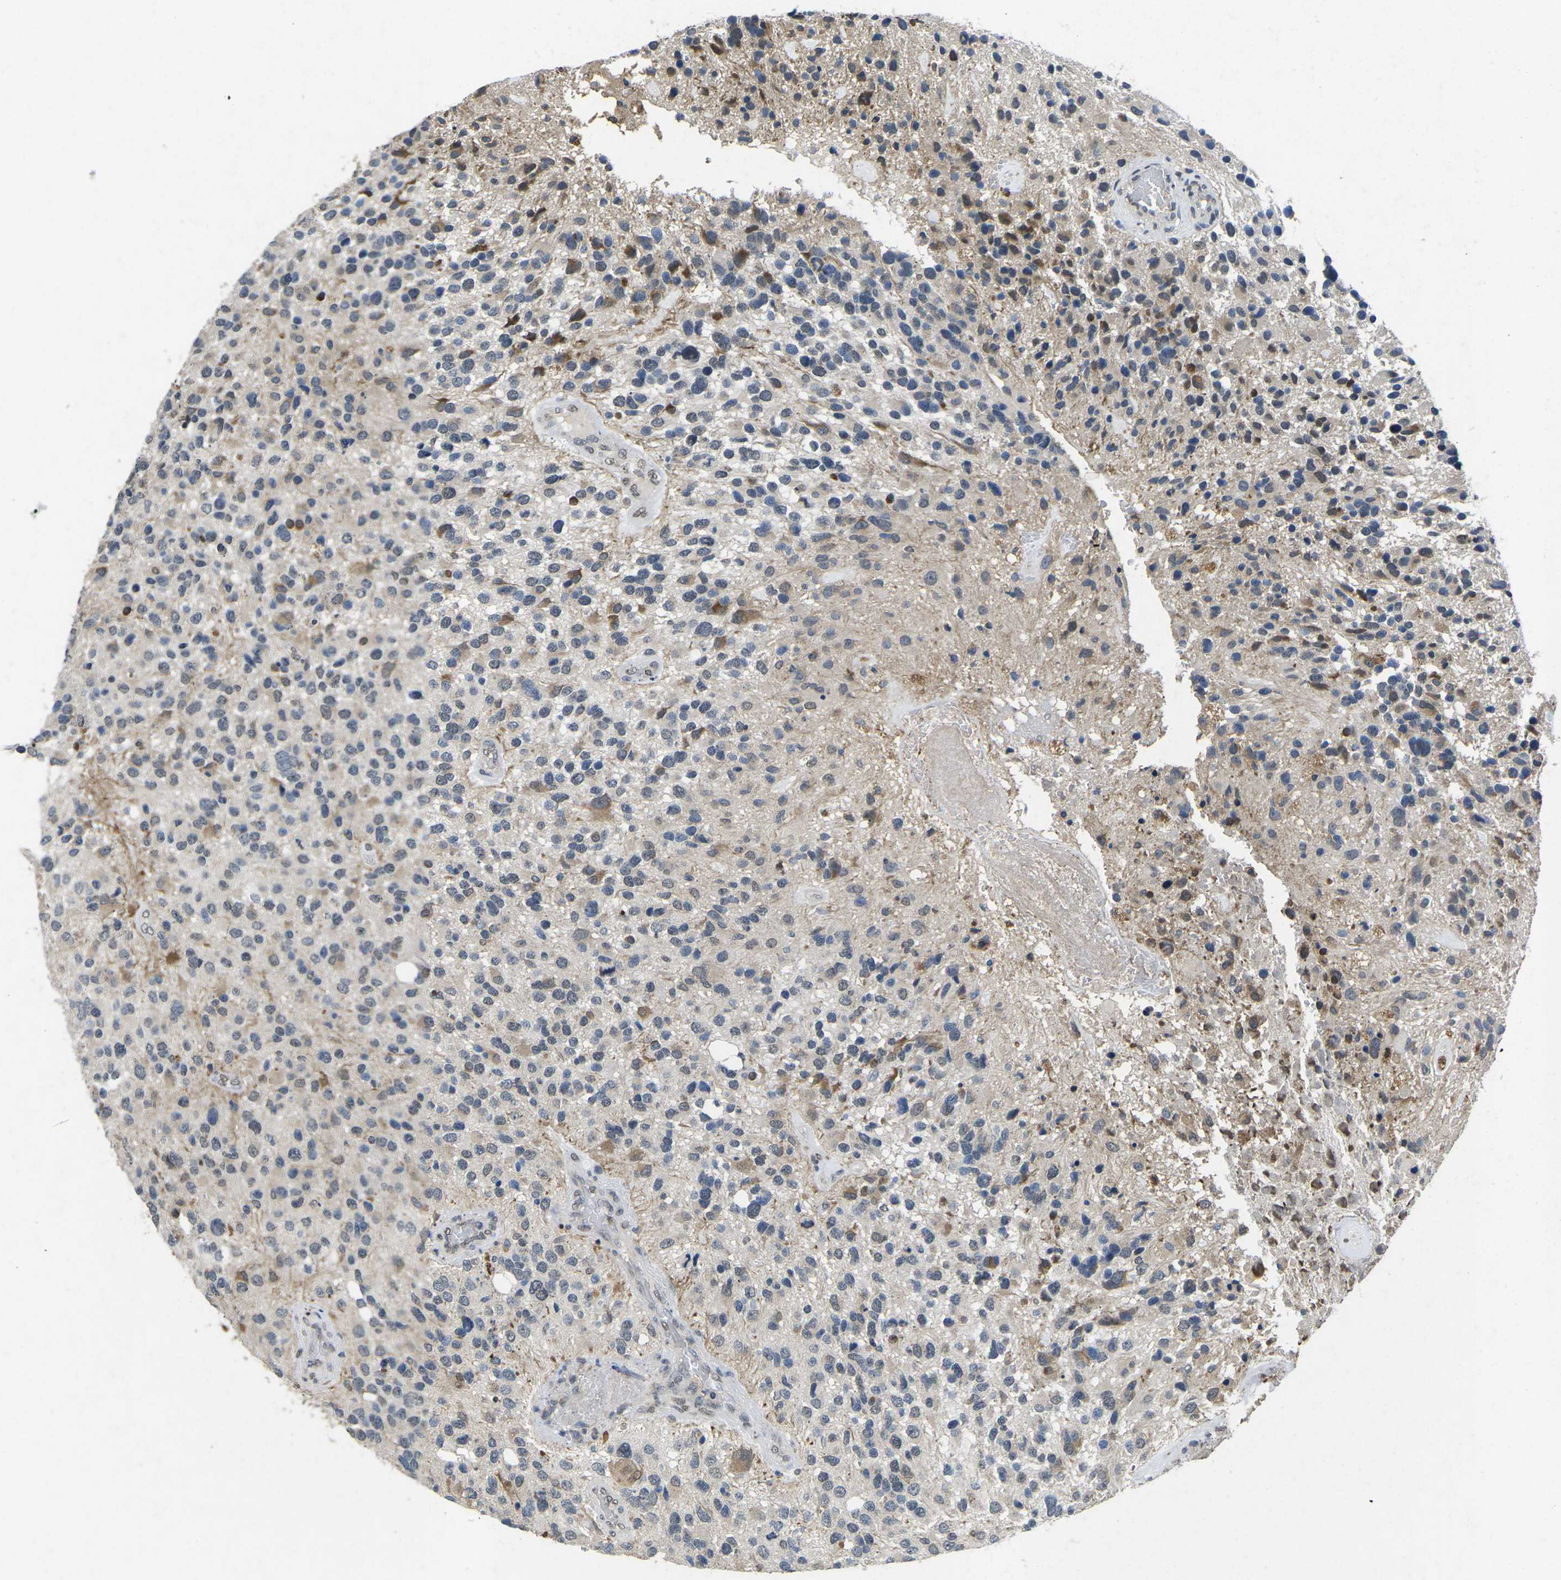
{"staining": {"intensity": "moderate", "quantity": "<25%", "location": "cytoplasmic/membranous,nuclear"}, "tissue": "glioma", "cell_type": "Tumor cells", "image_type": "cancer", "snomed": [{"axis": "morphology", "description": "Glioma, malignant, High grade"}, {"axis": "topography", "description": "Brain"}], "caption": "Immunohistochemistry (IHC) (DAB (3,3'-diaminobenzidine)) staining of human glioma displays moderate cytoplasmic/membranous and nuclear protein positivity in approximately <25% of tumor cells. (Stains: DAB in brown, nuclei in blue, Microscopy: brightfield microscopy at high magnification).", "gene": "SCNN1B", "patient": {"sex": "female", "age": 58}}